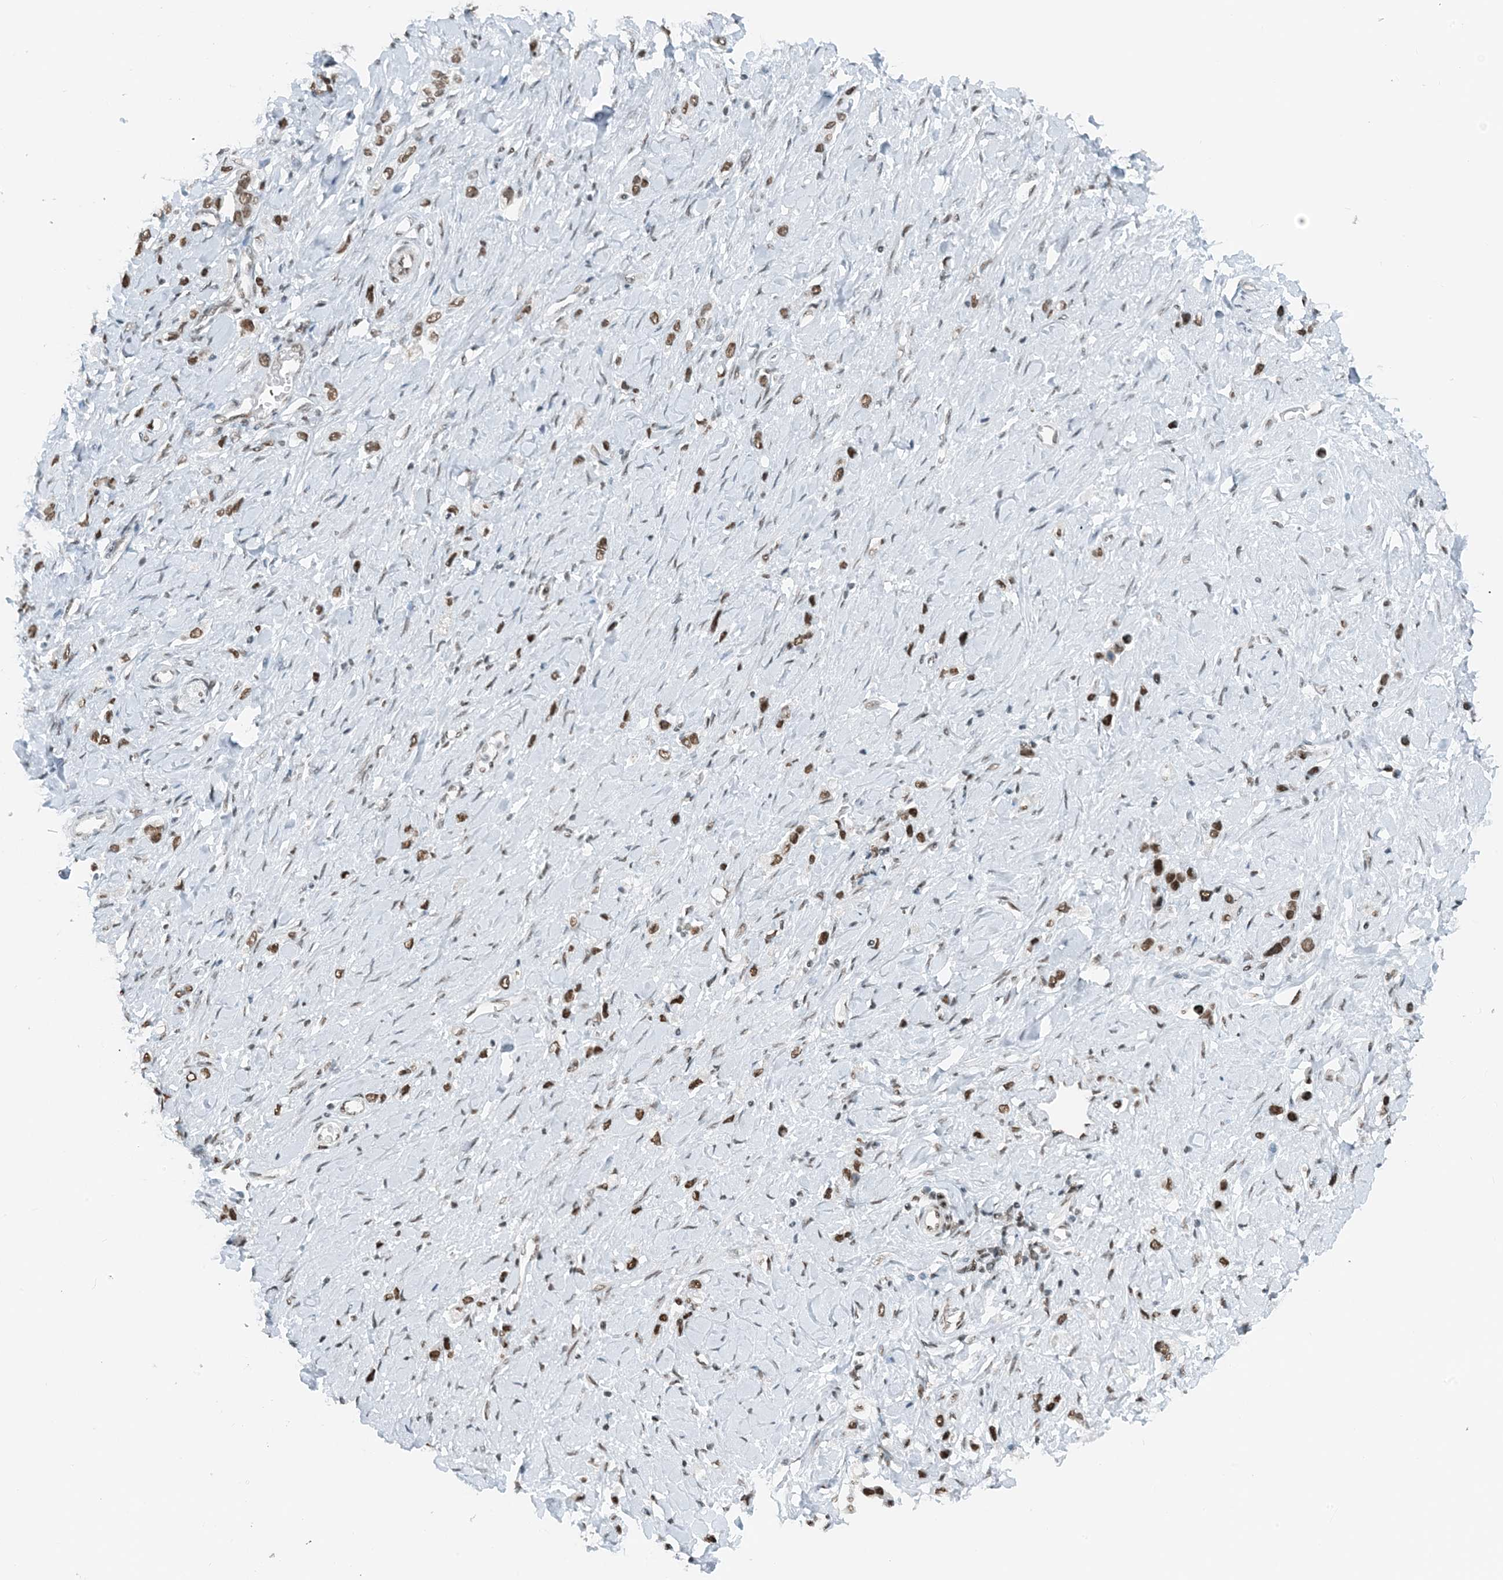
{"staining": {"intensity": "strong", "quantity": ">75%", "location": "nuclear"}, "tissue": "stomach cancer", "cell_type": "Tumor cells", "image_type": "cancer", "snomed": [{"axis": "morphology", "description": "Normal tissue, NOS"}, {"axis": "morphology", "description": "Adenocarcinoma, NOS"}, {"axis": "topography", "description": "Stomach, upper"}, {"axis": "topography", "description": "Stomach"}], "caption": "Immunohistochemistry staining of stomach cancer, which reveals high levels of strong nuclear positivity in approximately >75% of tumor cells indicating strong nuclear protein positivity. The staining was performed using DAB (brown) for protein detection and nuclei were counterstained in hematoxylin (blue).", "gene": "ZNF500", "patient": {"sex": "female", "age": 65}}